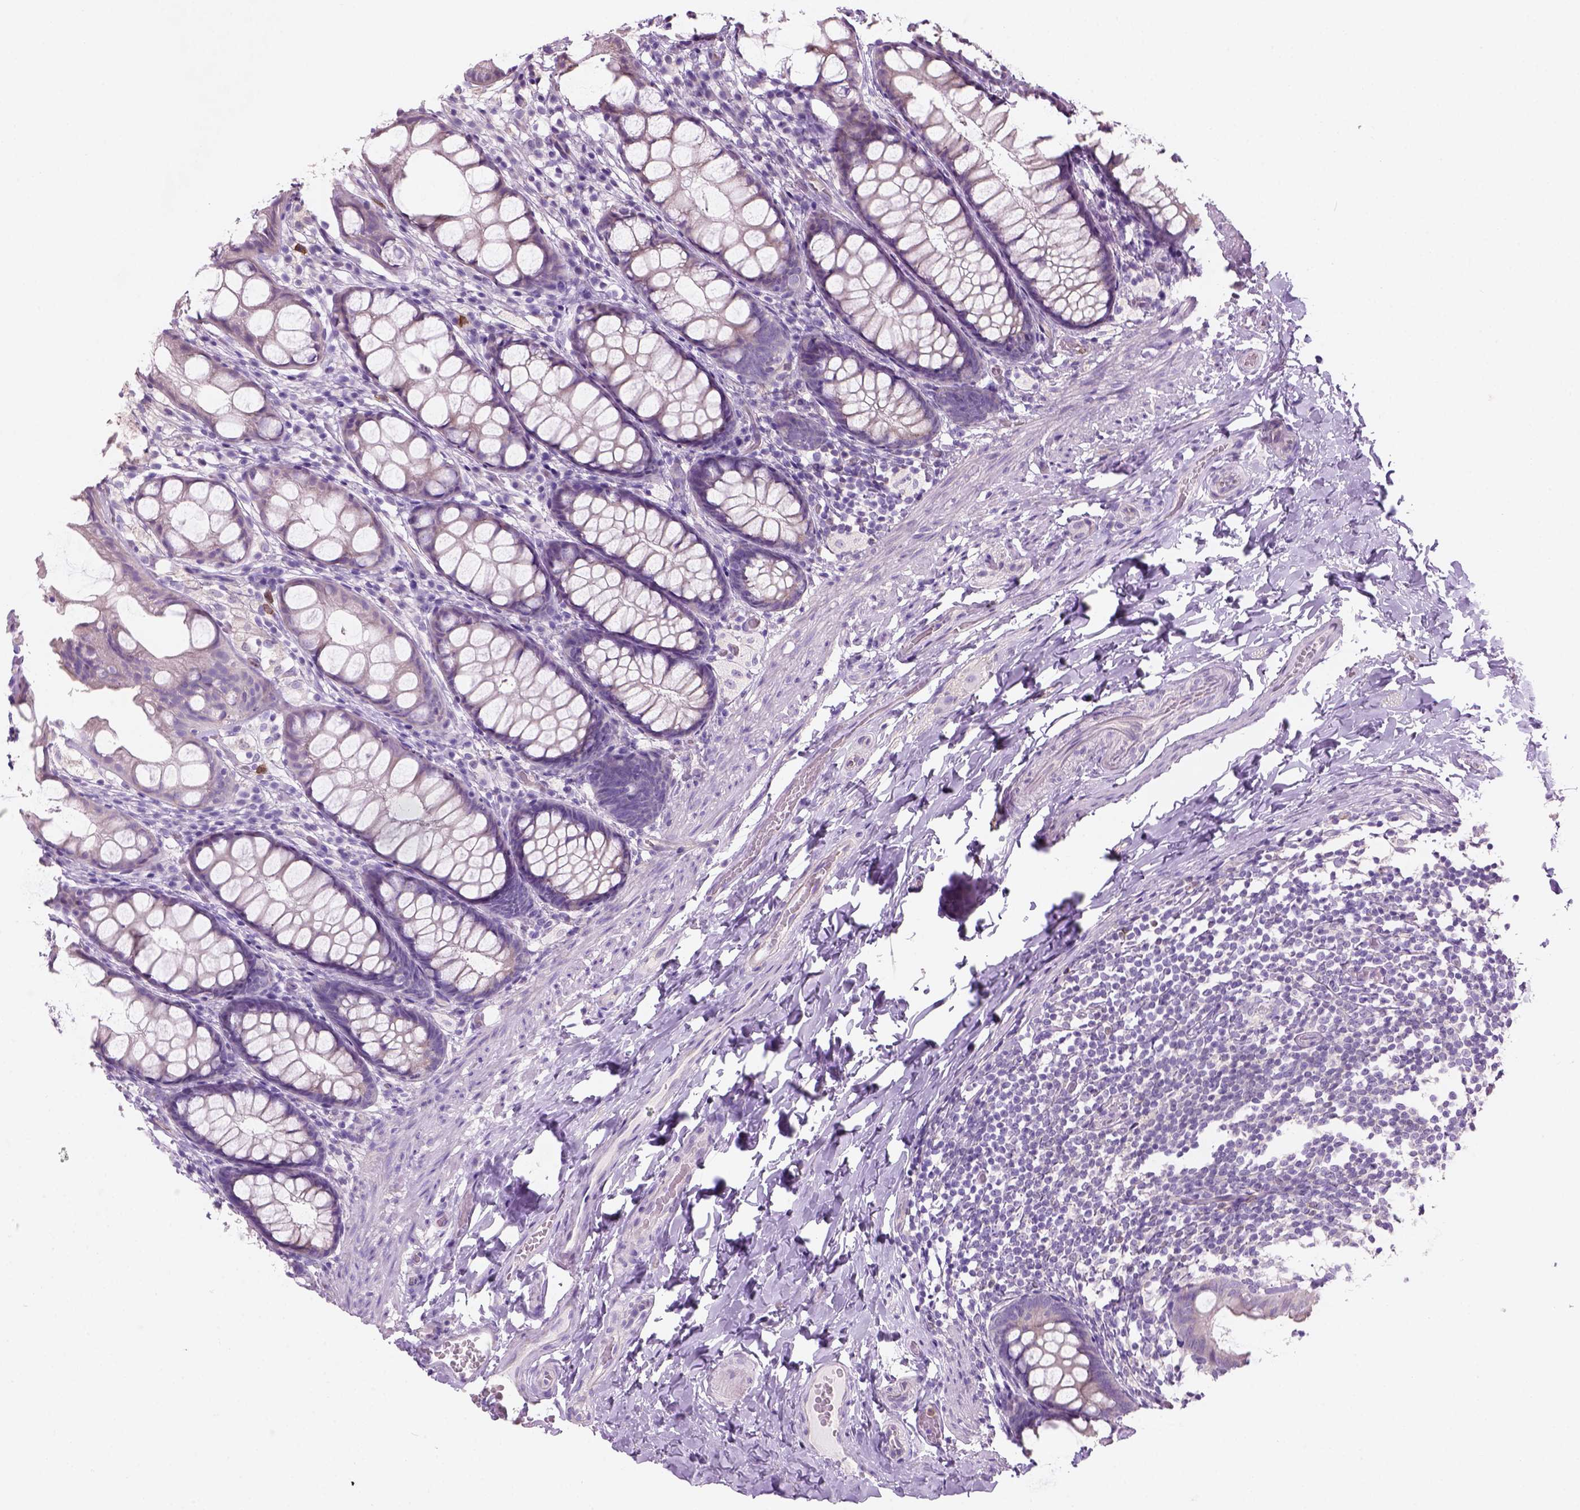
{"staining": {"intensity": "negative", "quantity": "none", "location": "none"}, "tissue": "colon", "cell_type": "Endothelial cells", "image_type": "normal", "snomed": [{"axis": "morphology", "description": "Normal tissue, NOS"}, {"axis": "topography", "description": "Colon"}], "caption": "Endothelial cells show no significant staining in benign colon. (DAB (3,3'-diaminobenzidine) immunohistochemistry (IHC), high magnification).", "gene": "CD84", "patient": {"sex": "male", "age": 47}}